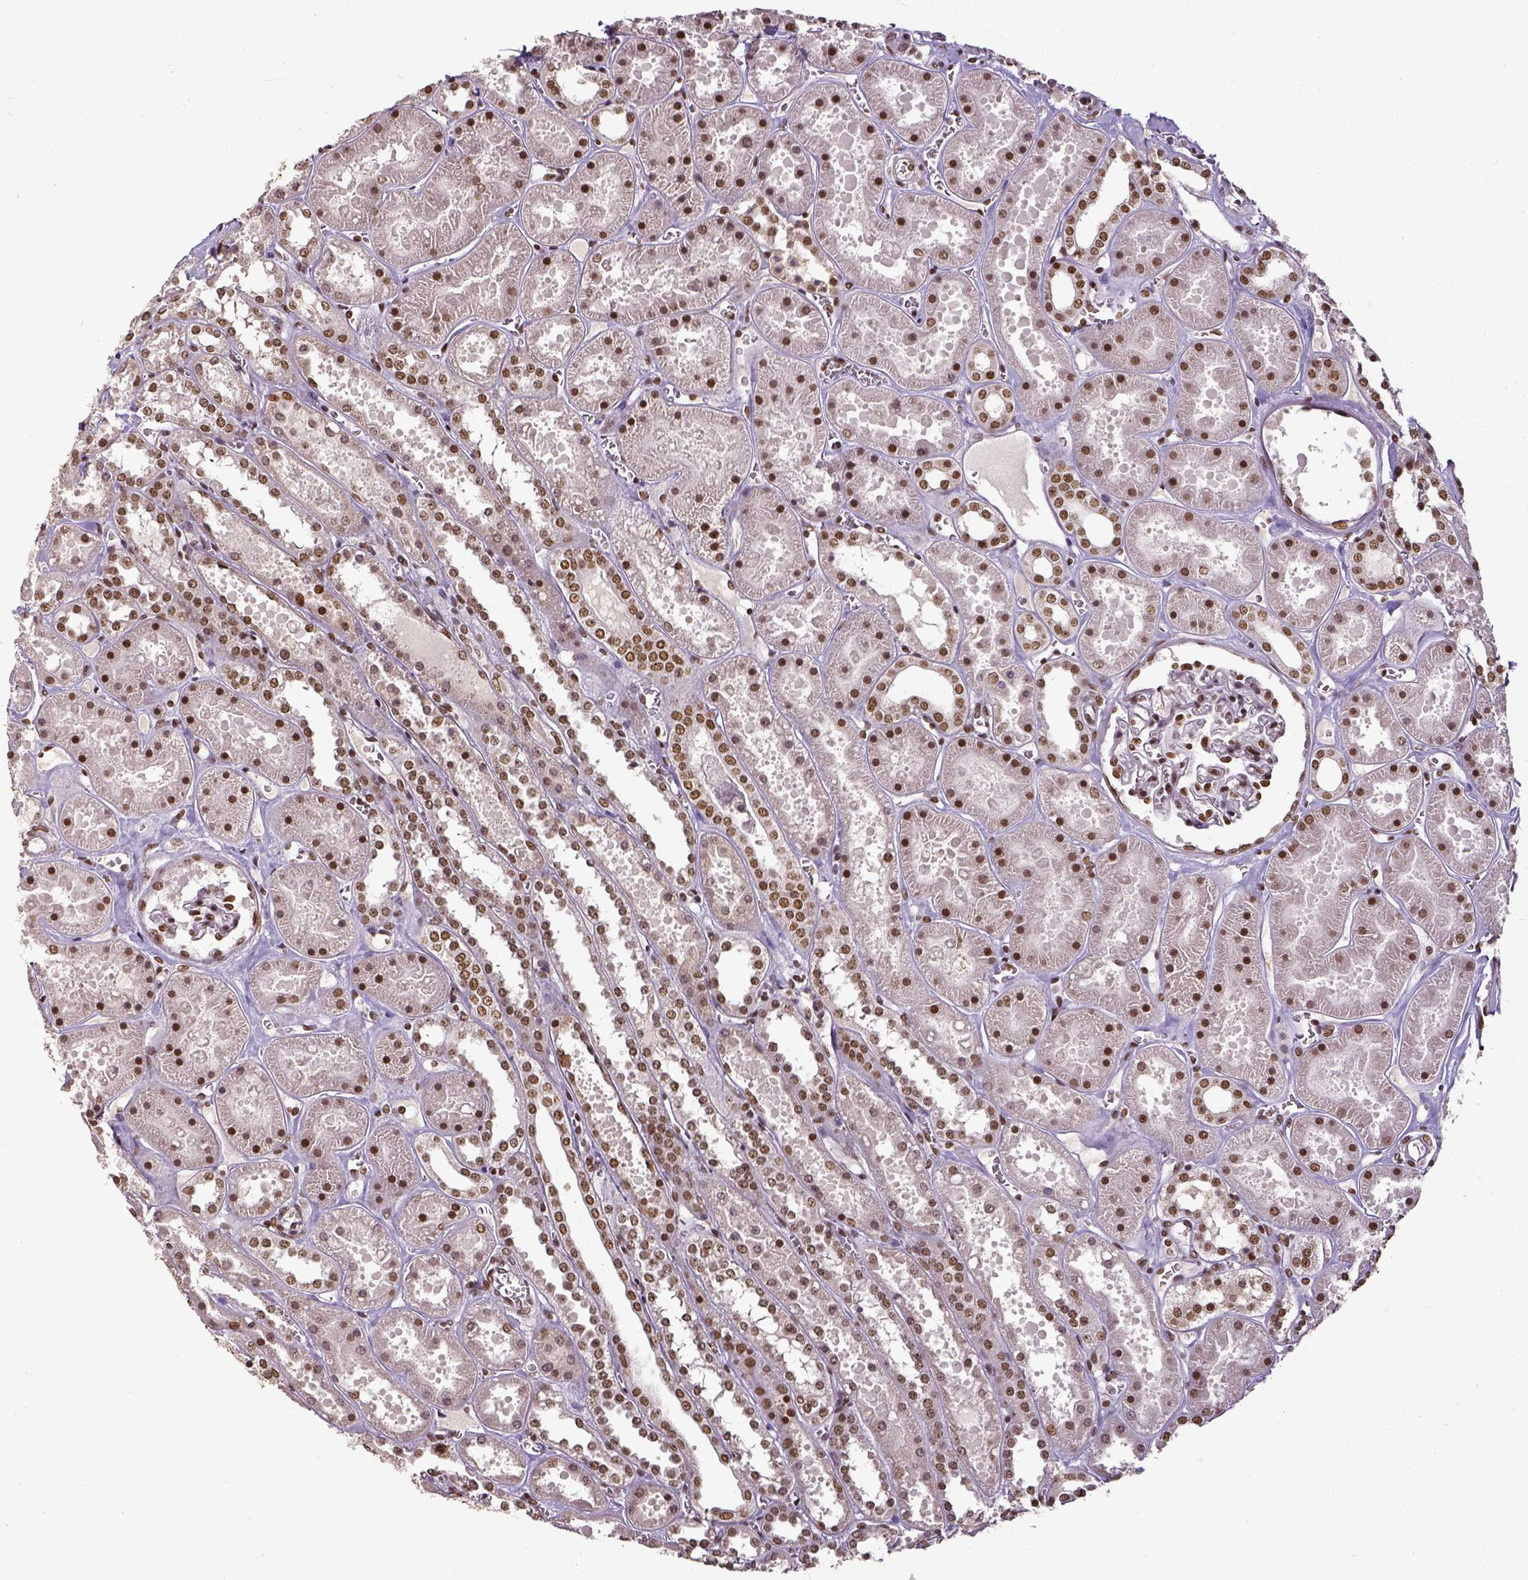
{"staining": {"intensity": "strong", "quantity": ">75%", "location": "nuclear"}, "tissue": "kidney", "cell_type": "Cells in glomeruli", "image_type": "normal", "snomed": [{"axis": "morphology", "description": "Normal tissue, NOS"}, {"axis": "topography", "description": "Kidney"}], "caption": "Immunohistochemistry (IHC) of unremarkable human kidney exhibits high levels of strong nuclear expression in approximately >75% of cells in glomeruli.", "gene": "ATRX", "patient": {"sex": "female", "age": 41}}